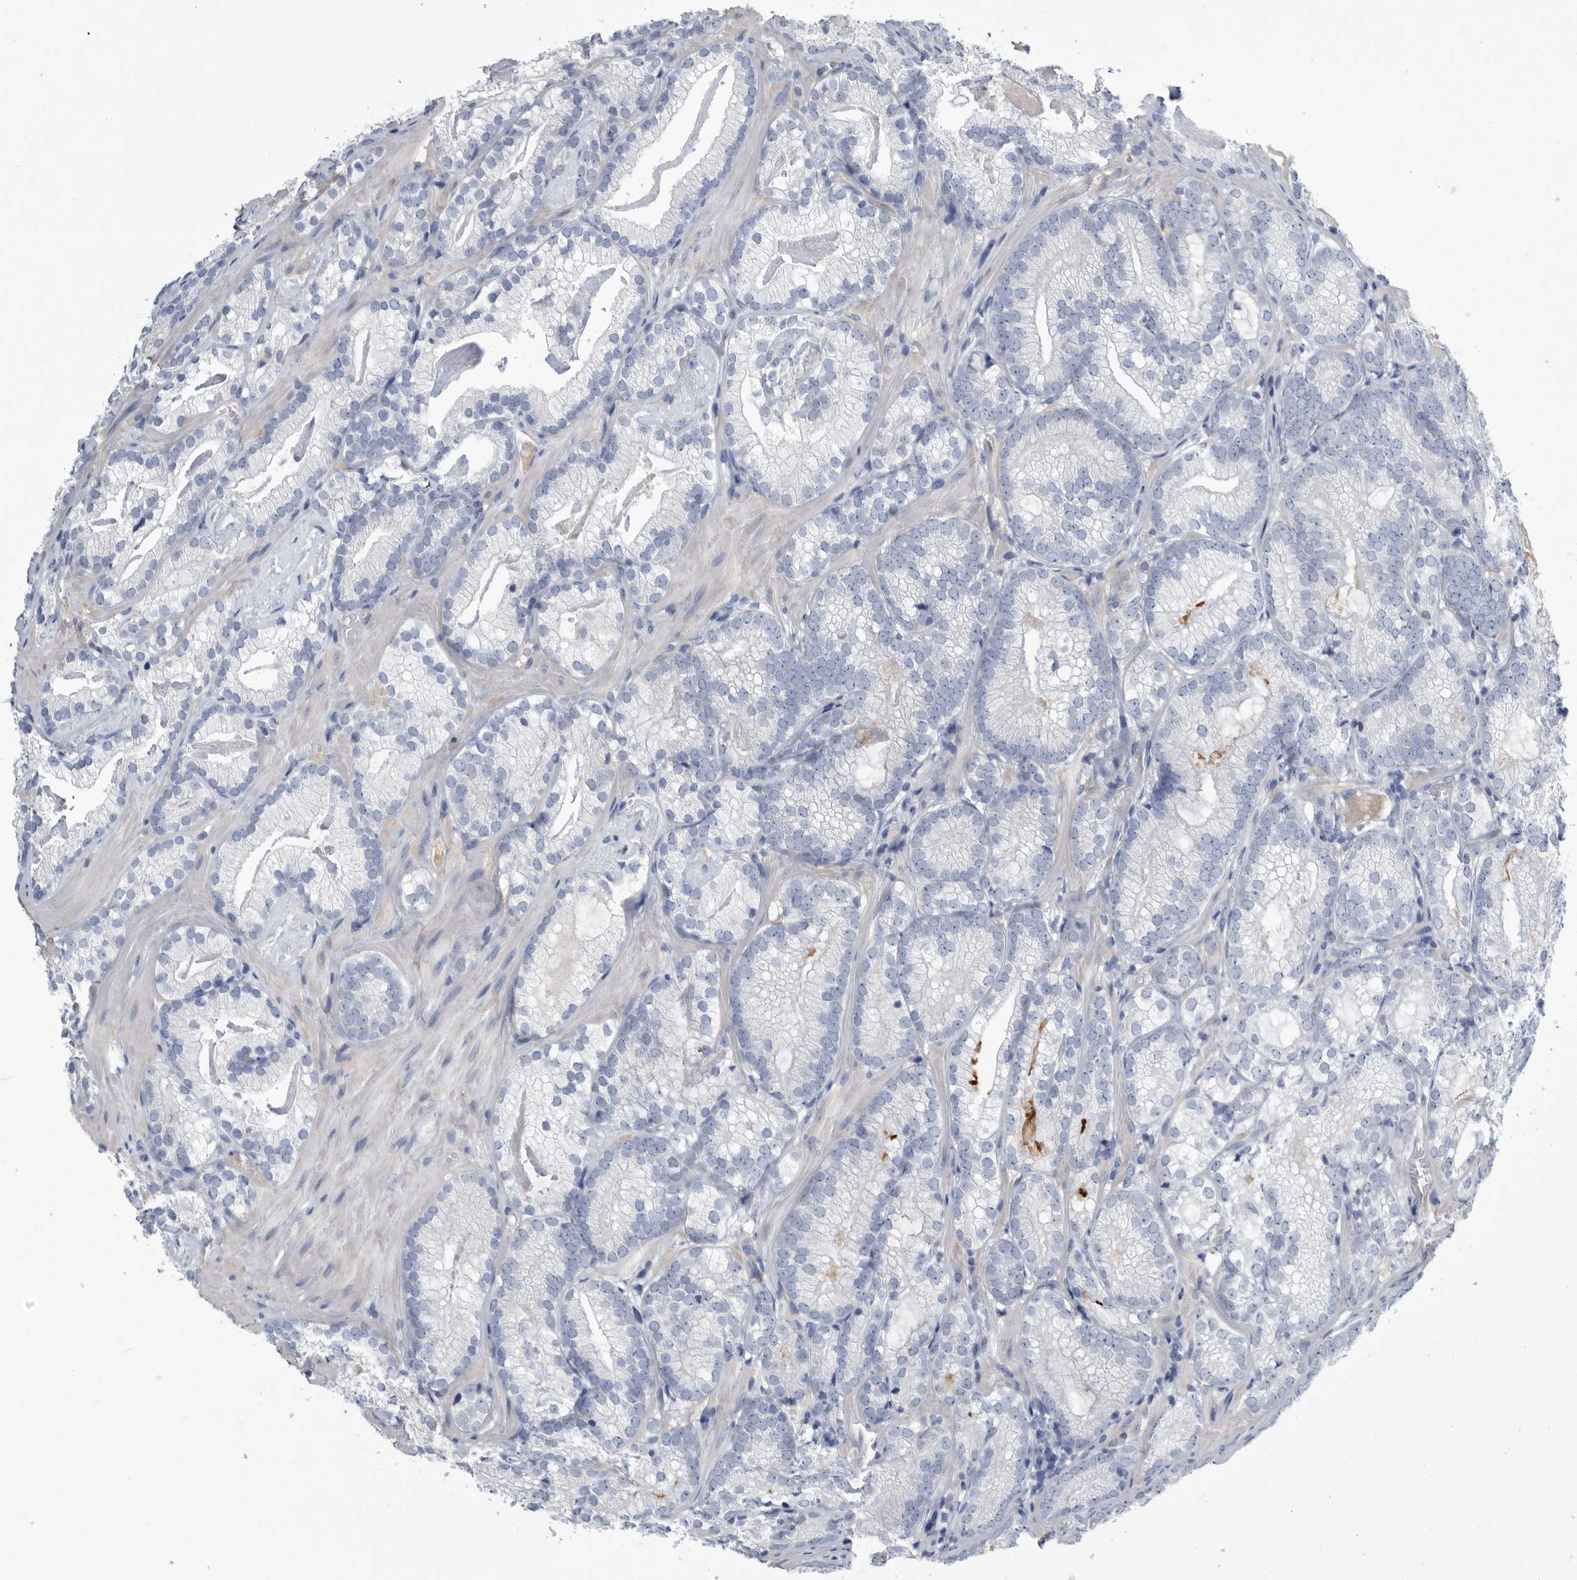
{"staining": {"intensity": "negative", "quantity": "none", "location": "none"}, "tissue": "prostate cancer", "cell_type": "Tumor cells", "image_type": "cancer", "snomed": [{"axis": "morphology", "description": "Adenocarcinoma, Low grade"}, {"axis": "topography", "description": "Prostate"}], "caption": "An immunohistochemistry (IHC) image of prostate low-grade adenocarcinoma is shown. There is no staining in tumor cells of prostate low-grade adenocarcinoma.", "gene": "BTBD6", "patient": {"sex": "male", "age": 72}}